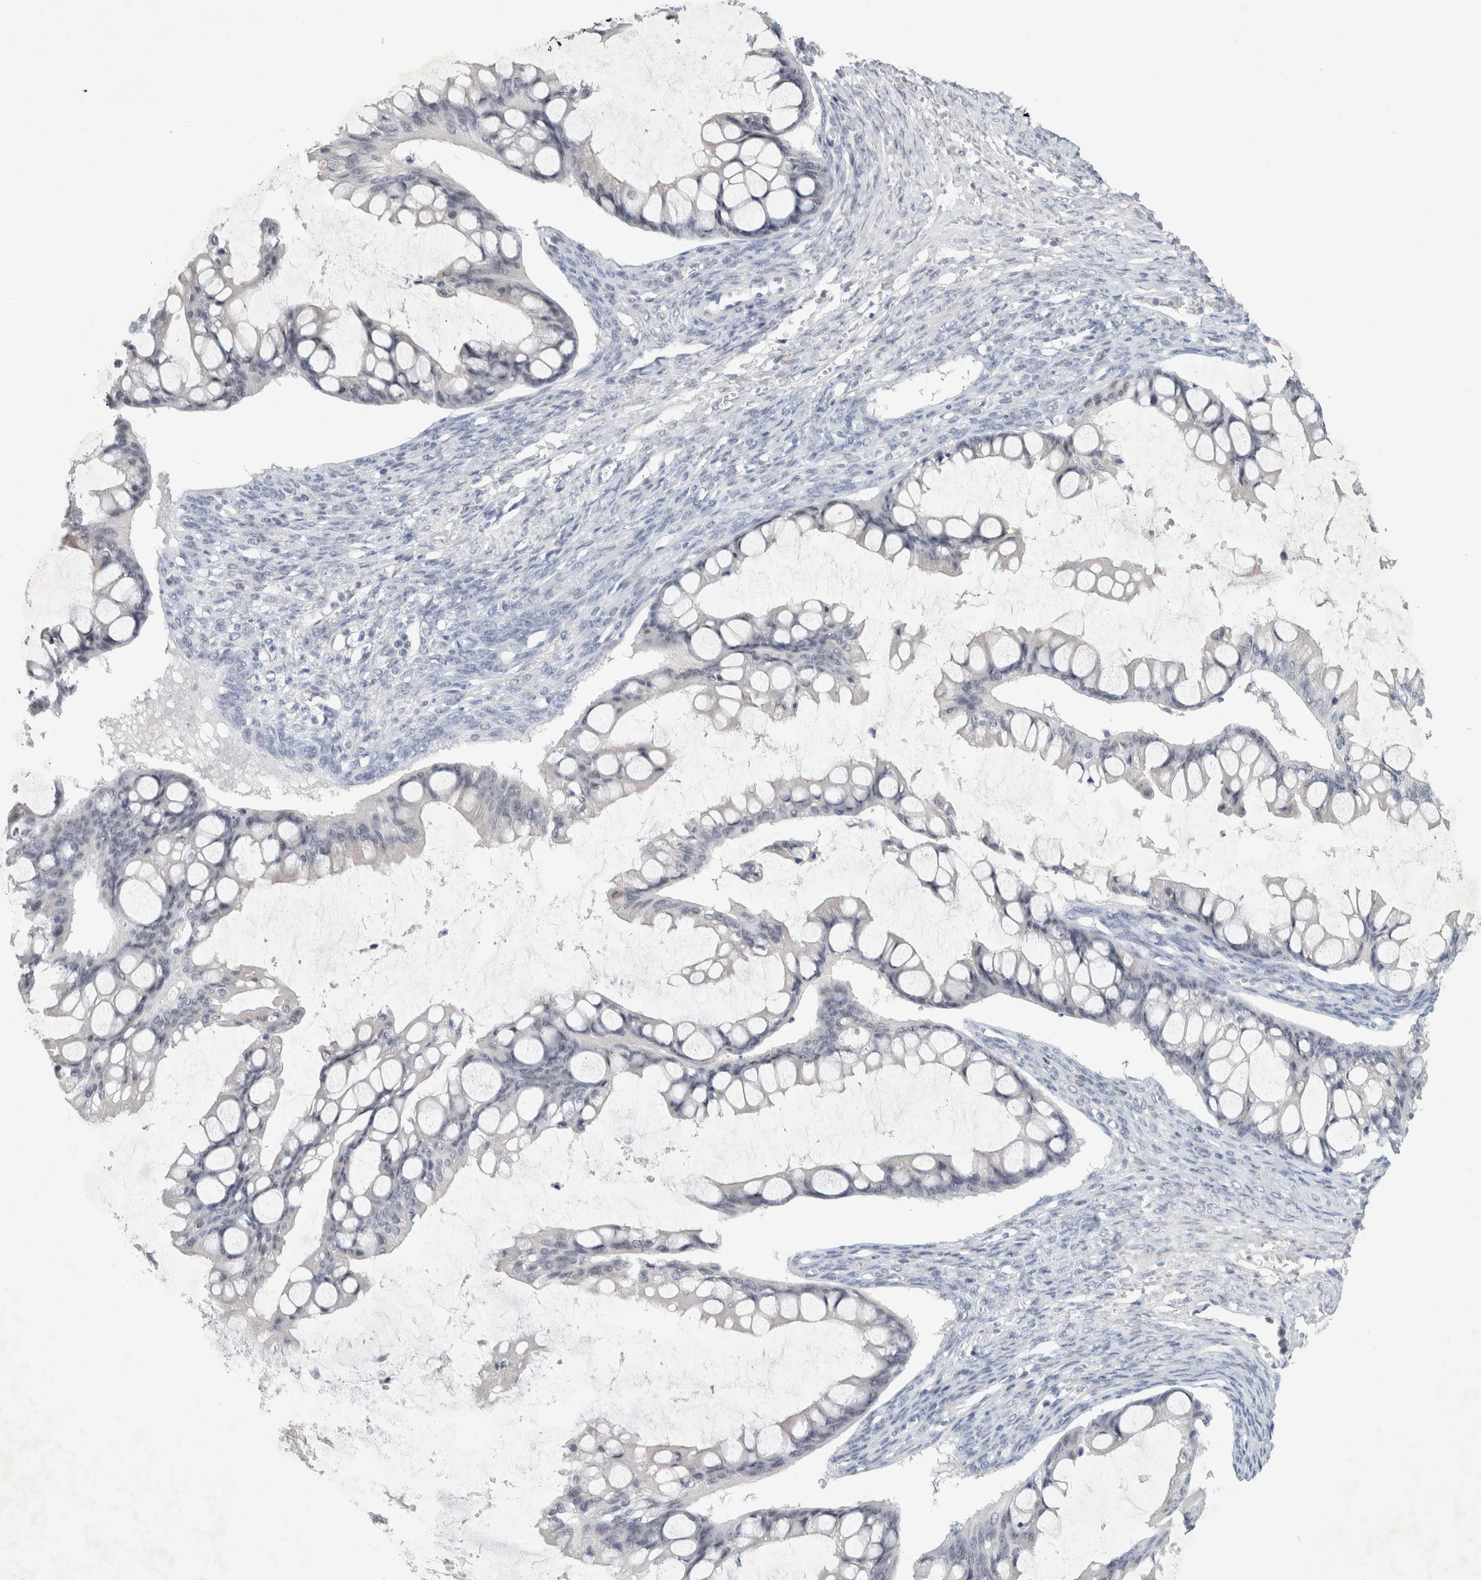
{"staining": {"intensity": "negative", "quantity": "none", "location": "none"}, "tissue": "ovarian cancer", "cell_type": "Tumor cells", "image_type": "cancer", "snomed": [{"axis": "morphology", "description": "Cystadenocarcinoma, mucinous, NOS"}, {"axis": "topography", "description": "Ovary"}], "caption": "High power microscopy photomicrograph of an IHC photomicrograph of ovarian cancer (mucinous cystadenocarcinoma), revealing no significant expression in tumor cells.", "gene": "NIPA1", "patient": {"sex": "female", "age": 73}}